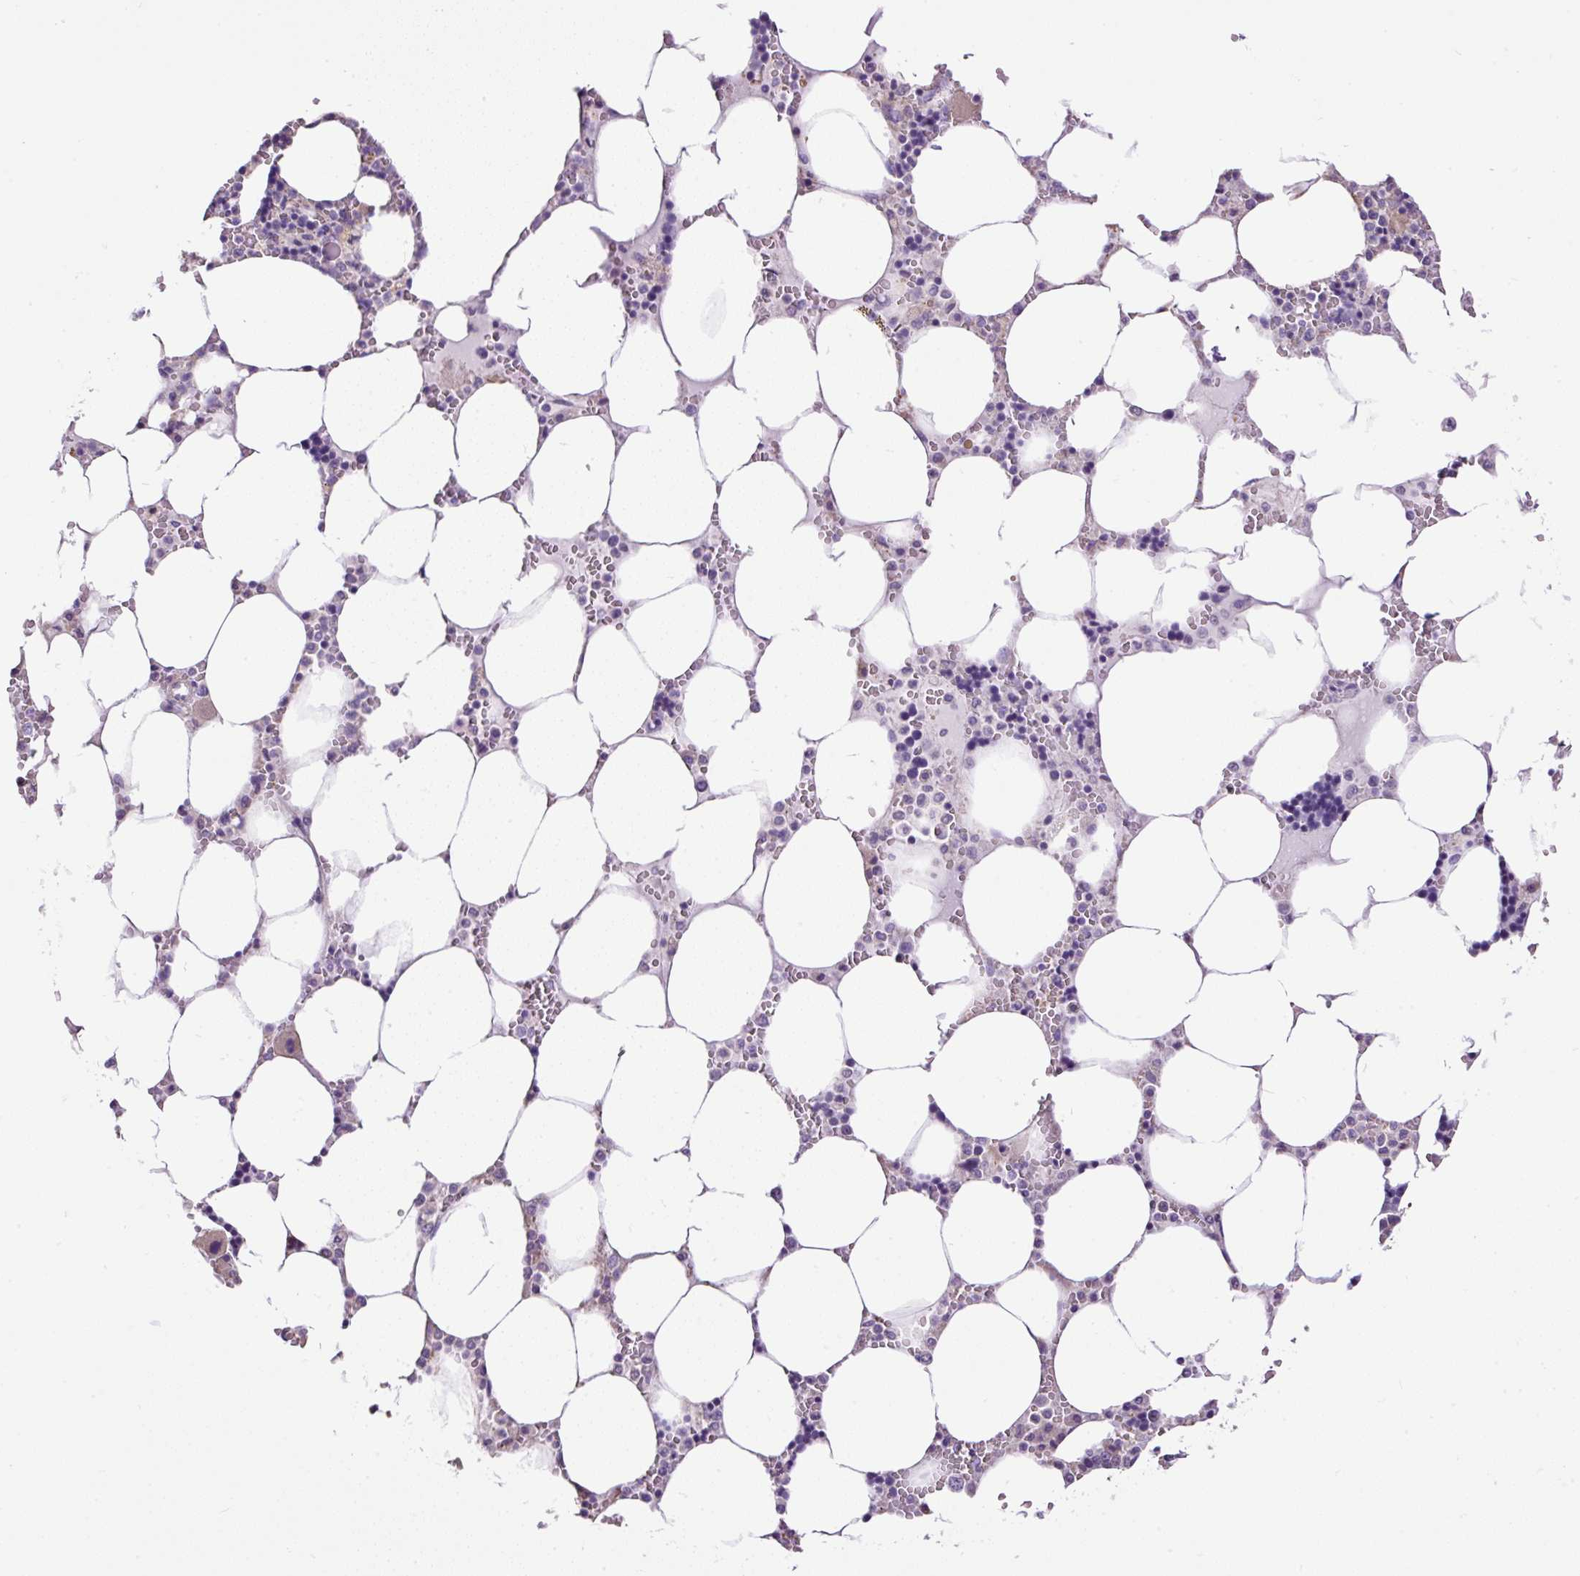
{"staining": {"intensity": "negative", "quantity": "none", "location": "none"}, "tissue": "bone marrow", "cell_type": "Hematopoietic cells", "image_type": "normal", "snomed": [{"axis": "morphology", "description": "Normal tissue, NOS"}, {"axis": "topography", "description": "Bone marrow"}], "caption": "A high-resolution histopathology image shows immunohistochemistry staining of benign bone marrow, which displays no significant positivity in hematopoietic cells.", "gene": "PDIA2", "patient": {"sex": "male", "age": 64}}